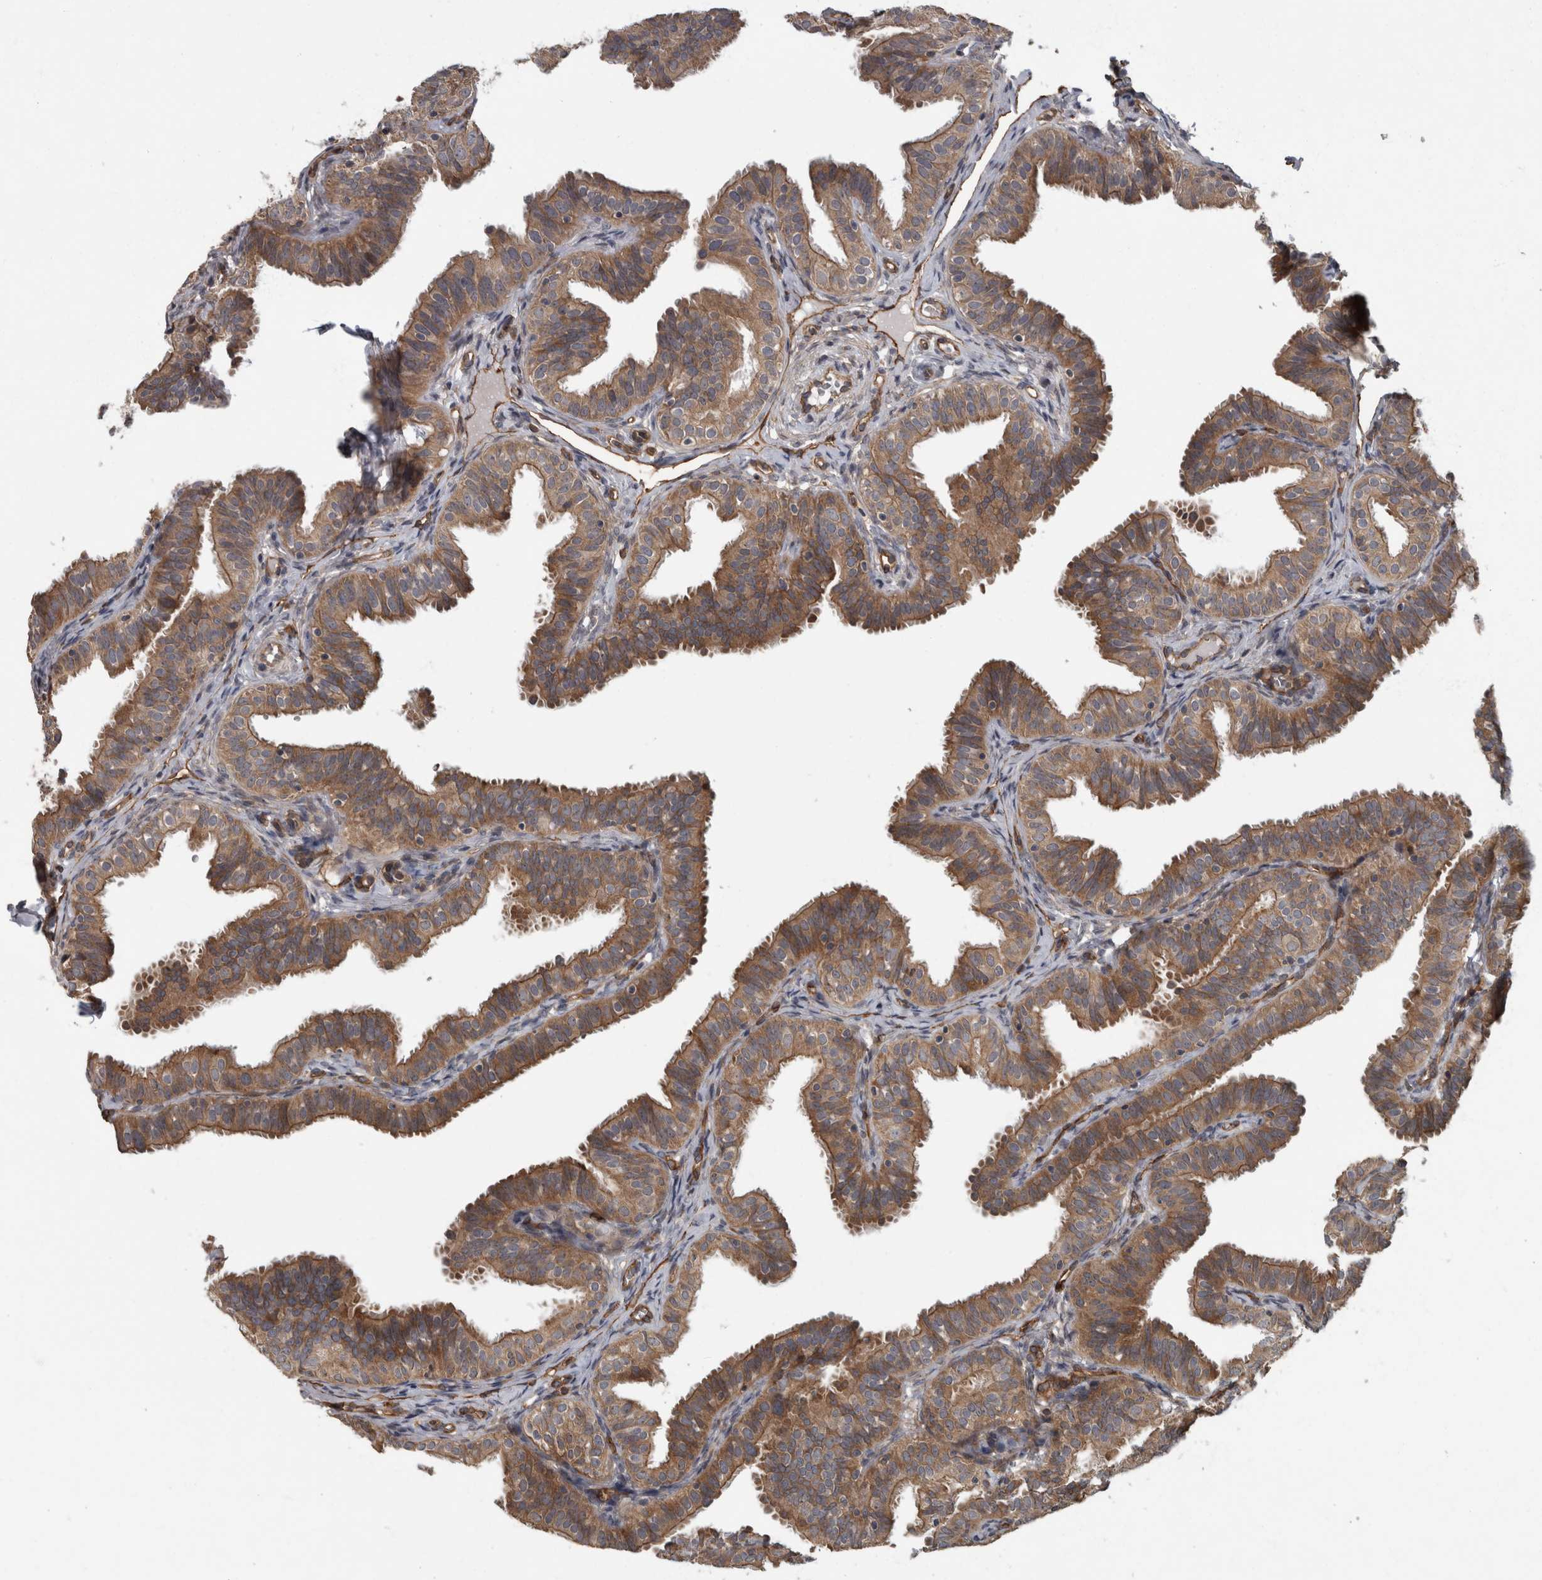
{"staining": {"intensity": "moderate", "quantity": ">75%", "location": "cytoplasmic/membranous"}, "tissue": "fallopian tube", "cell_type": "Glandular cells", "image_type": "normal", "snomed": [{"axis": "morphology", "description": "Normal tissue, NOS"}, {"axis": "topography", "description": "Fallopian tube"}], "caption": "Immunohistochemistry (IHC) (DAB) staining of unremarkable fallopian tube reveals moderate cytoplasmic/membranous protein expression in approximately >75% of glandular cells.", "gene": "VEGFD", "patient": {"sex": "female", "age": 35}}